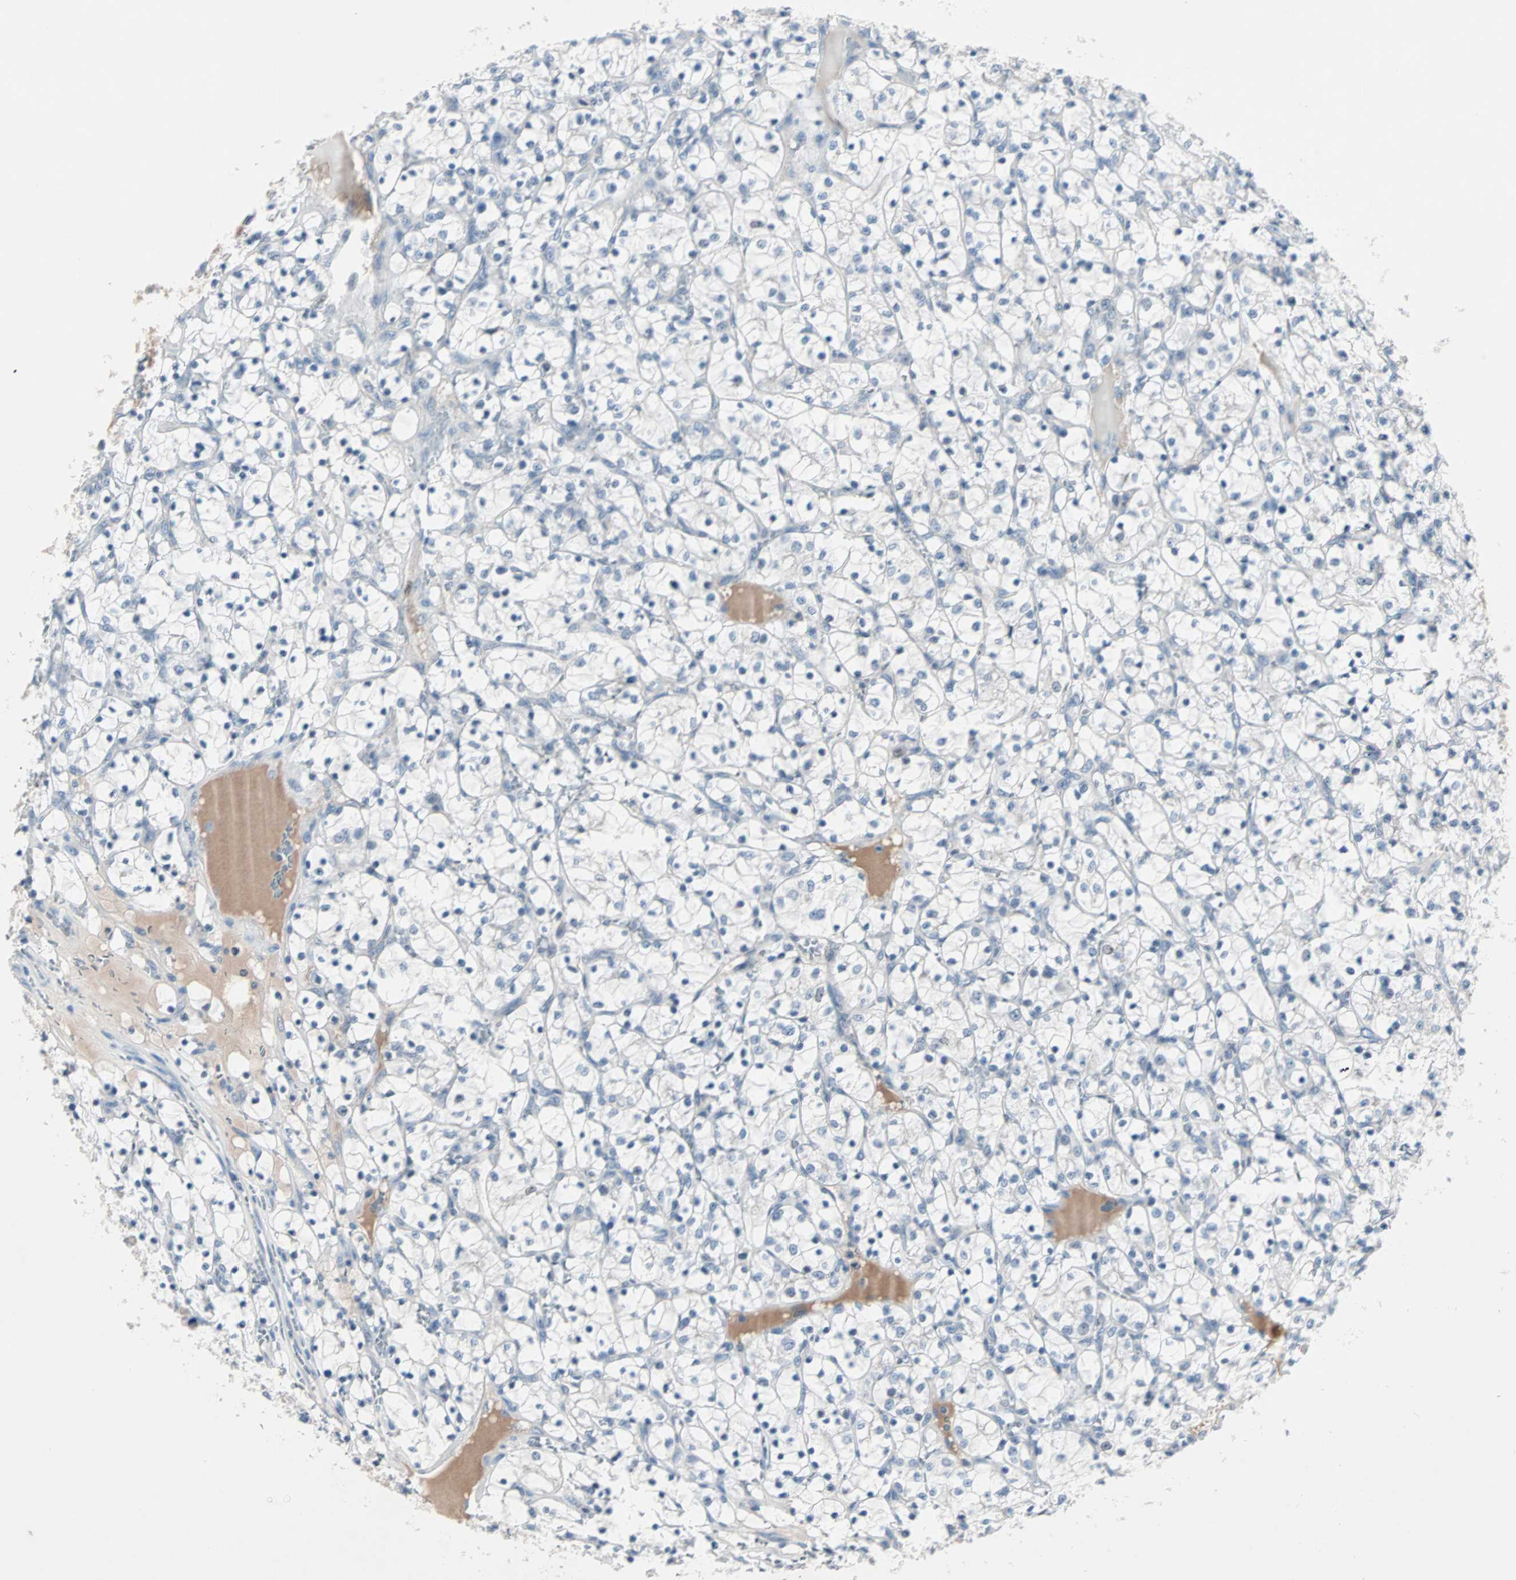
{"staining": {"intensity": "negative", "quantity": "none", "location": "none"}, "tissue": "renal cancer", "cell_type": "Tumor cells", "image_type": "cancer", "snomed": [{"axis": "morphology", "description": "Adenocarcinoma, NOS"}, {"axis": "topography", "description": "Kidney"}], "caption": "A histopathology image of renal cancer (adenocarcinoma) stained for a protein displays no brown staining in tumor cells.", "gene": "CCNE2", "patient": {"sex": "female", "age": 69}}